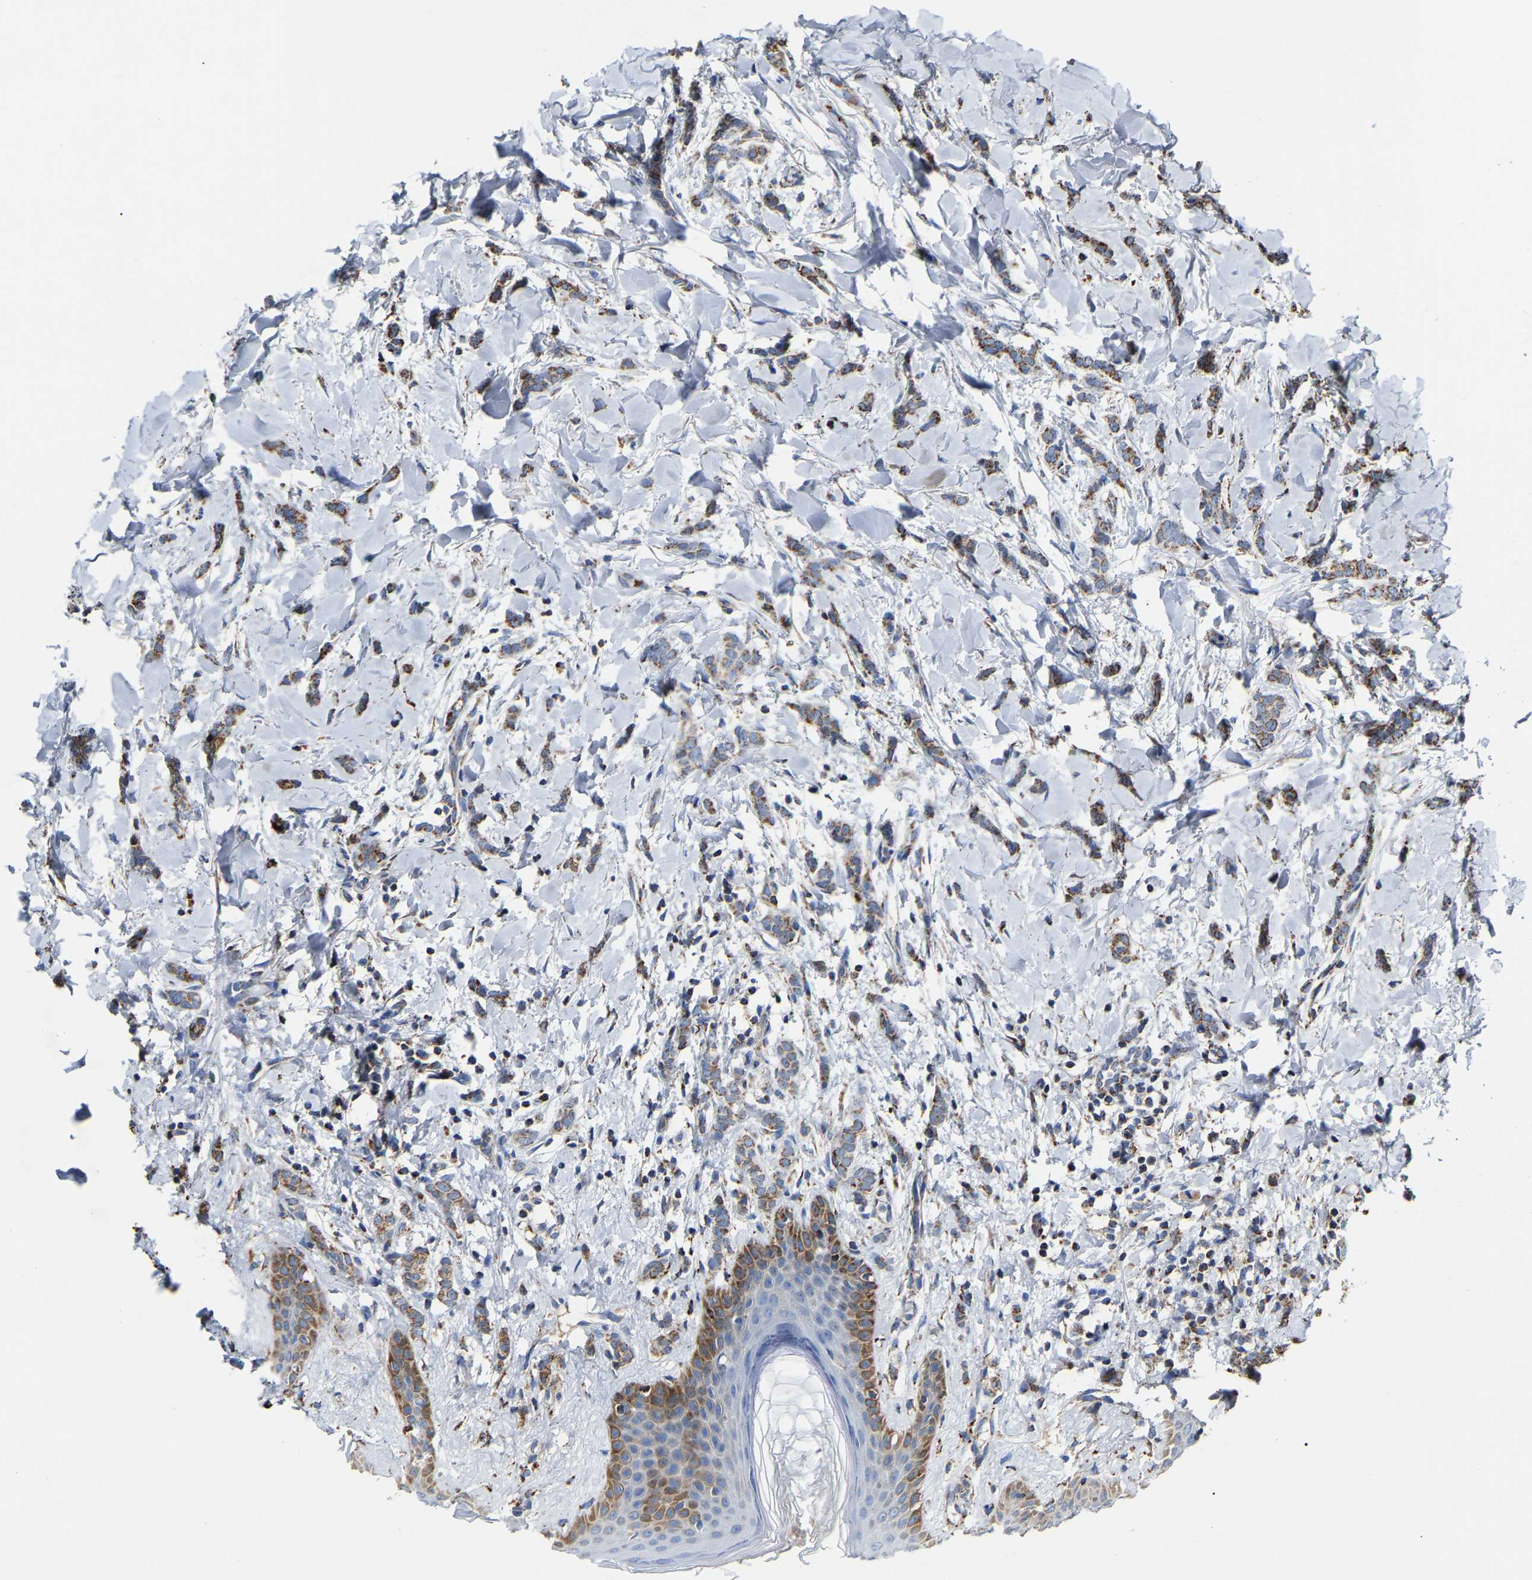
{"staining": {"intensity": "weak", "quantity": ">75%", "location": "cytoplasmic/membranous"}, "tissue": "breast cancer", "cell_type": "Tumor cells", "image_type": "cancer", "snomed": [{"axis": "morphology", "description": "Lobular carcinoma"}, {"axis": "topography", "description": "Skin"}, {"axis": "topography", "description": "Breast"}], "caption": "Human breast cancer (lobular carcinoma) stained with a brown dye reveals weak cytoplasmic/membranous positive expression in about >75% of tumor cells.", "gene": "HIBADH", "patient": {"sex": "female", "age": 46}}